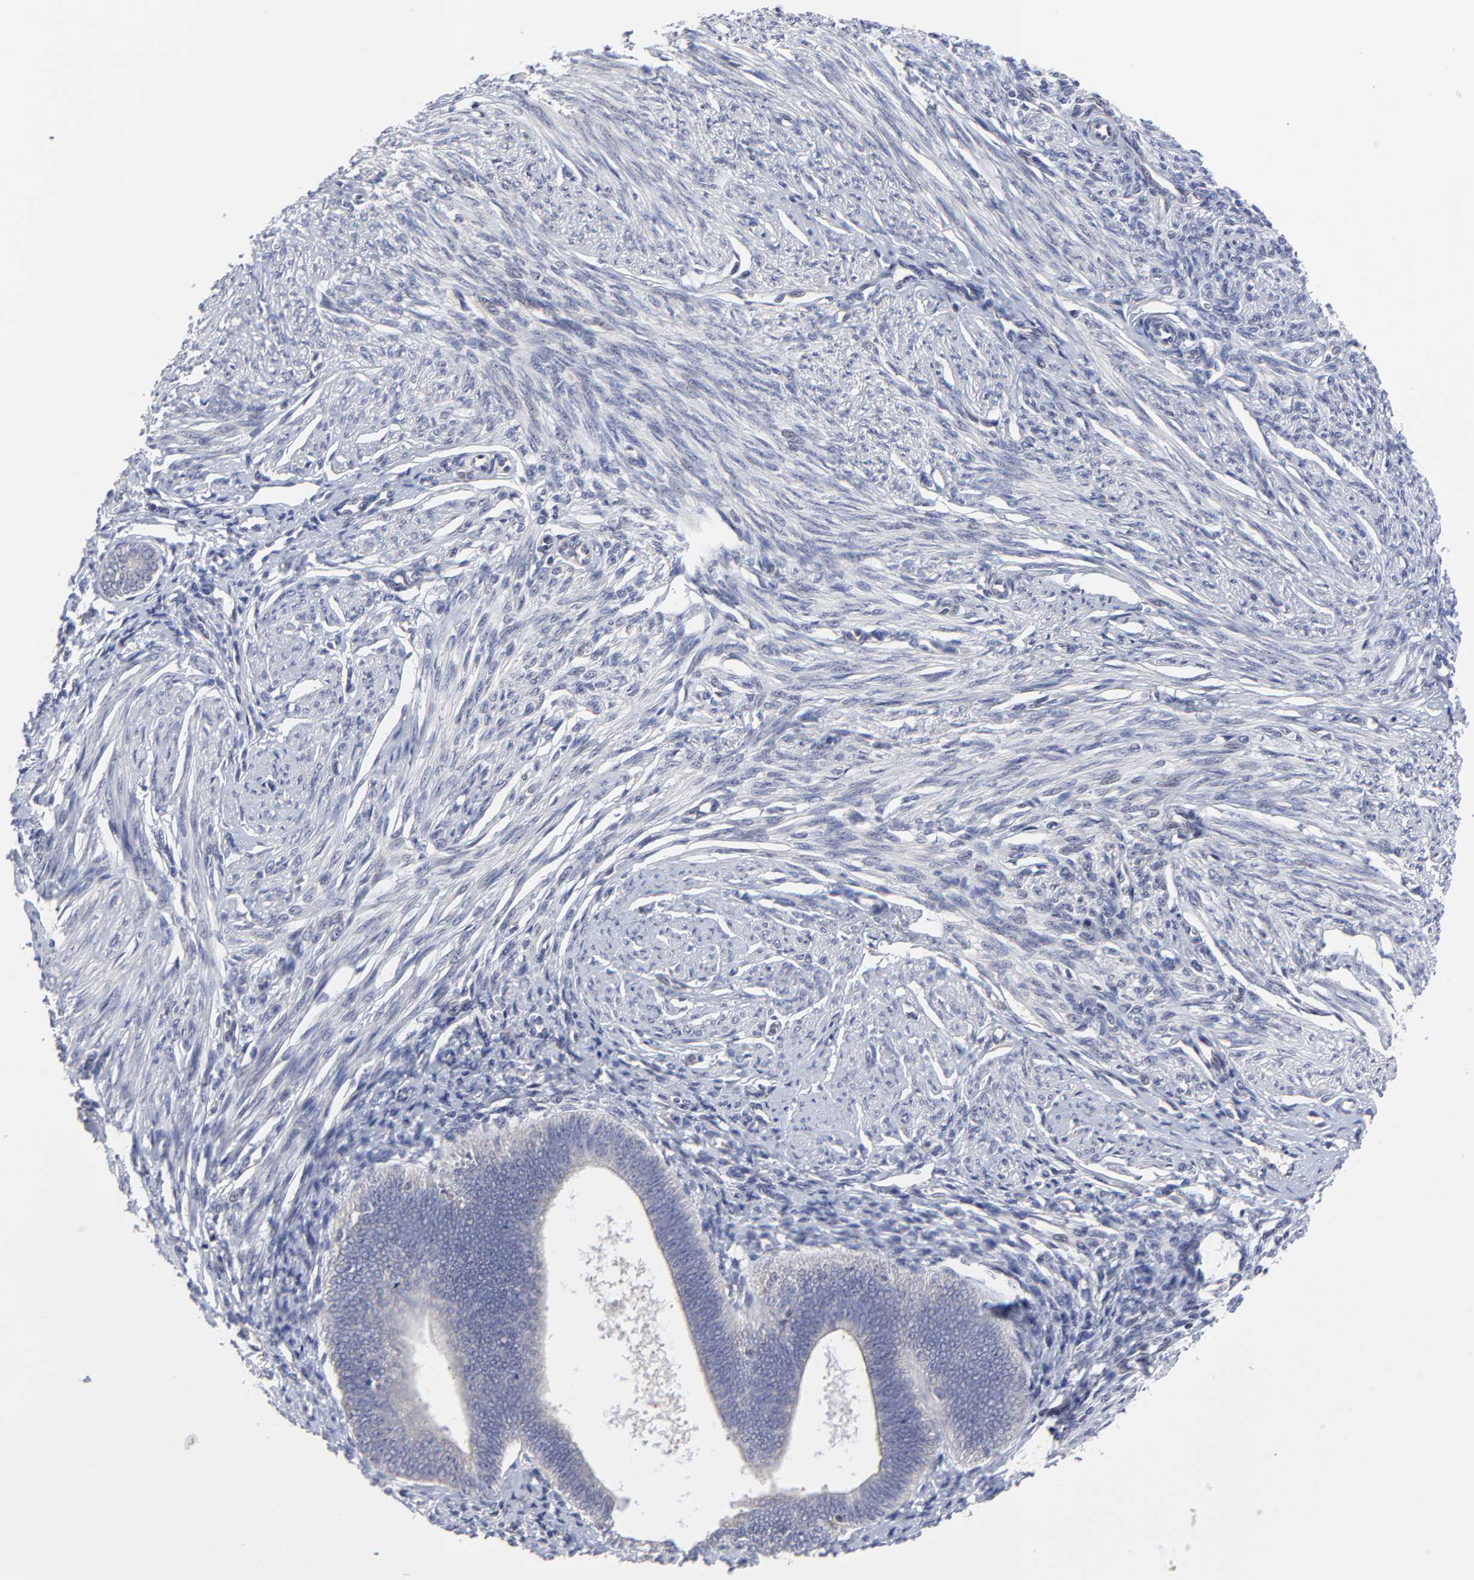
{"staining": {"intensity": "weak", "quantity": ">75%", "location": "cytoplasmic/membranous"}, "tissue": "endometrial cancer", "cell_type": "Tumor cells", "image_type": "cancer", "snomed": [{"axis": "morphology", "description": "Adenocarcinoma, NOS"}, {"axis": "topography", "description": "Endometrium"}], "caption": "DAB immunohistochemical staining of endometrial adenocarcinoma demonstrates weak cytoplasmic/membranous protein staining in approximately >75% of tumor cells.", "gene": "ZNF157", "patient": {"sex": "female", "age": 63}}